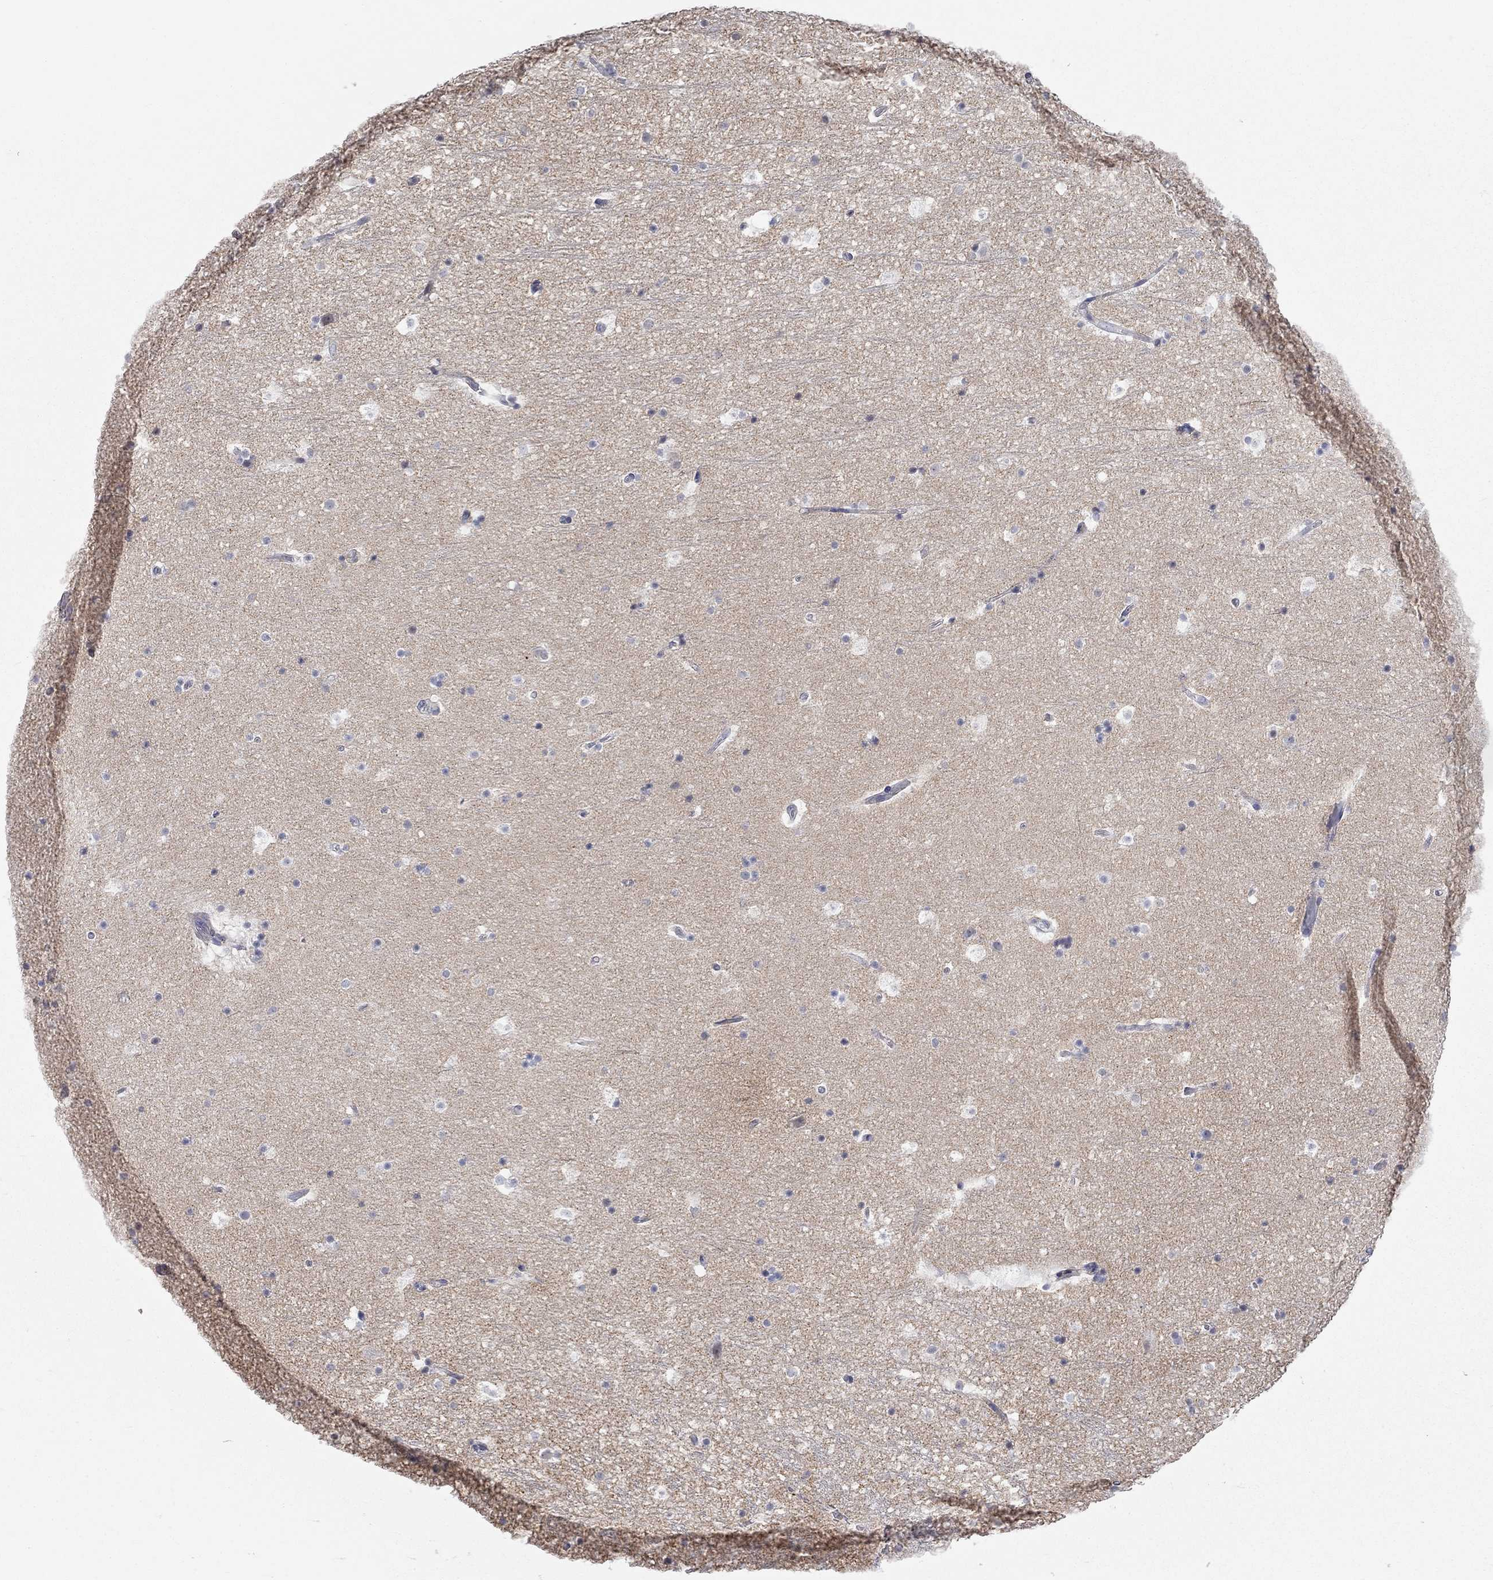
{"staining": {"intensity": "negative", "quantity": "none", "location": "none"}, "tissue": "hippocampus", "cell_type": "Glial cells", "image_type": "normal", "snomed": [{"axis": "morphology", "description": "Normal tissue, NOS"}, {"axis": "topography", "description": "Hippocampus"}], "caption": "DAB (3,3'-diaminobenzidine) immunohistochemical staining of benign human hippocampus displays no significant expression in glial cells.", "gene": "PCDHGA10", "patient": {"sex": "male", "age": 51}}